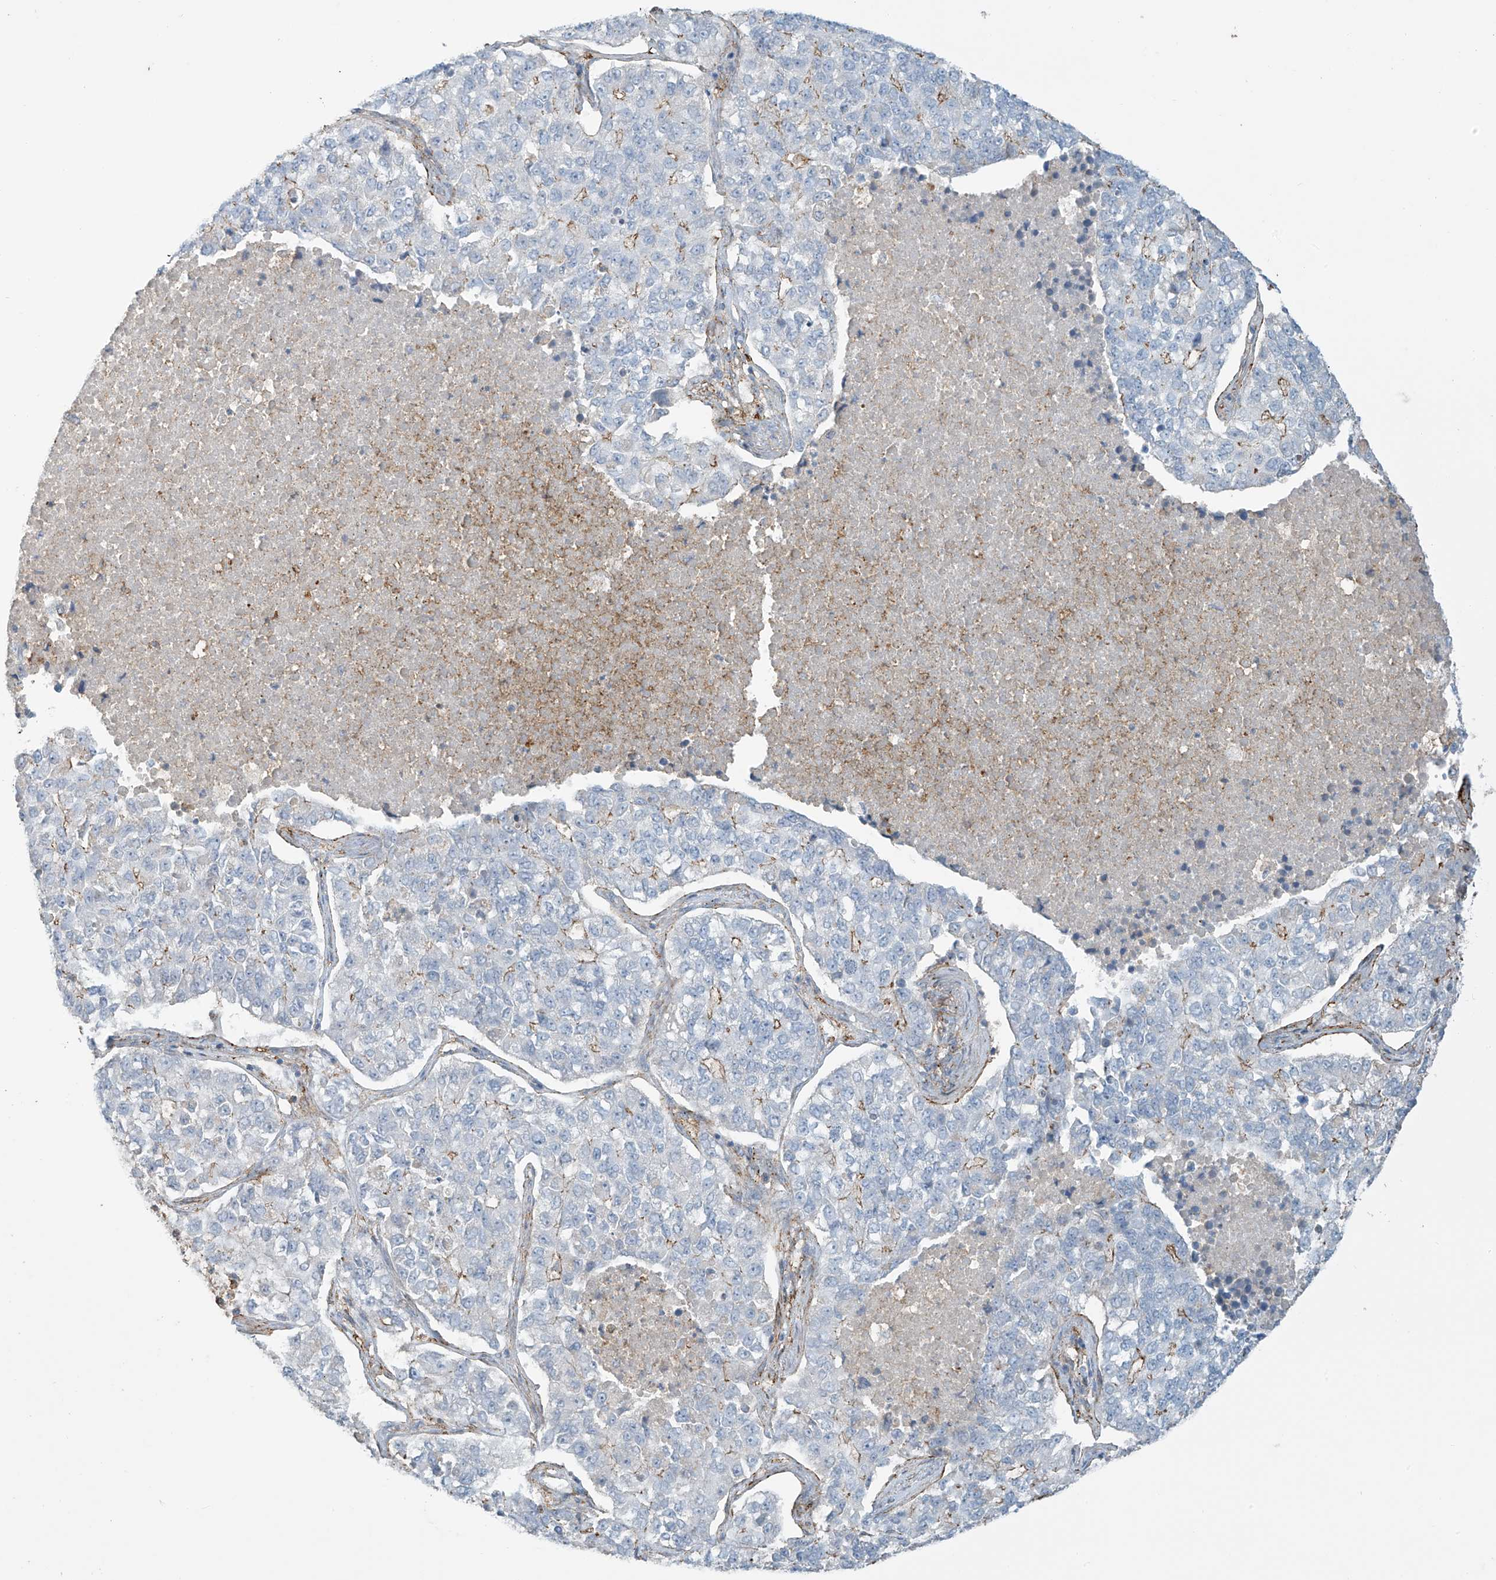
{"staining": {"intensity": "moderate", "quantity": "<25%", "location": "cytoplasmic/membranous"}, "tissue": "lung cancer", "cell_type": "Tumor cells", "image_type": "cancer", "snomed": [{"axis": "morphology", "description": "Adenocarcinoma, NOS"}, {"axis": "topography", "description": "Lung"}], "caption": "This is an image of immunohistochemistry staining of lung cancer (adenocarcinoma), which shows moderate positivity in the cytoplasmic/membranous of tumor cells.", "gene": "SLC9A2", "patient": {"sex": "male", "age": 49}}